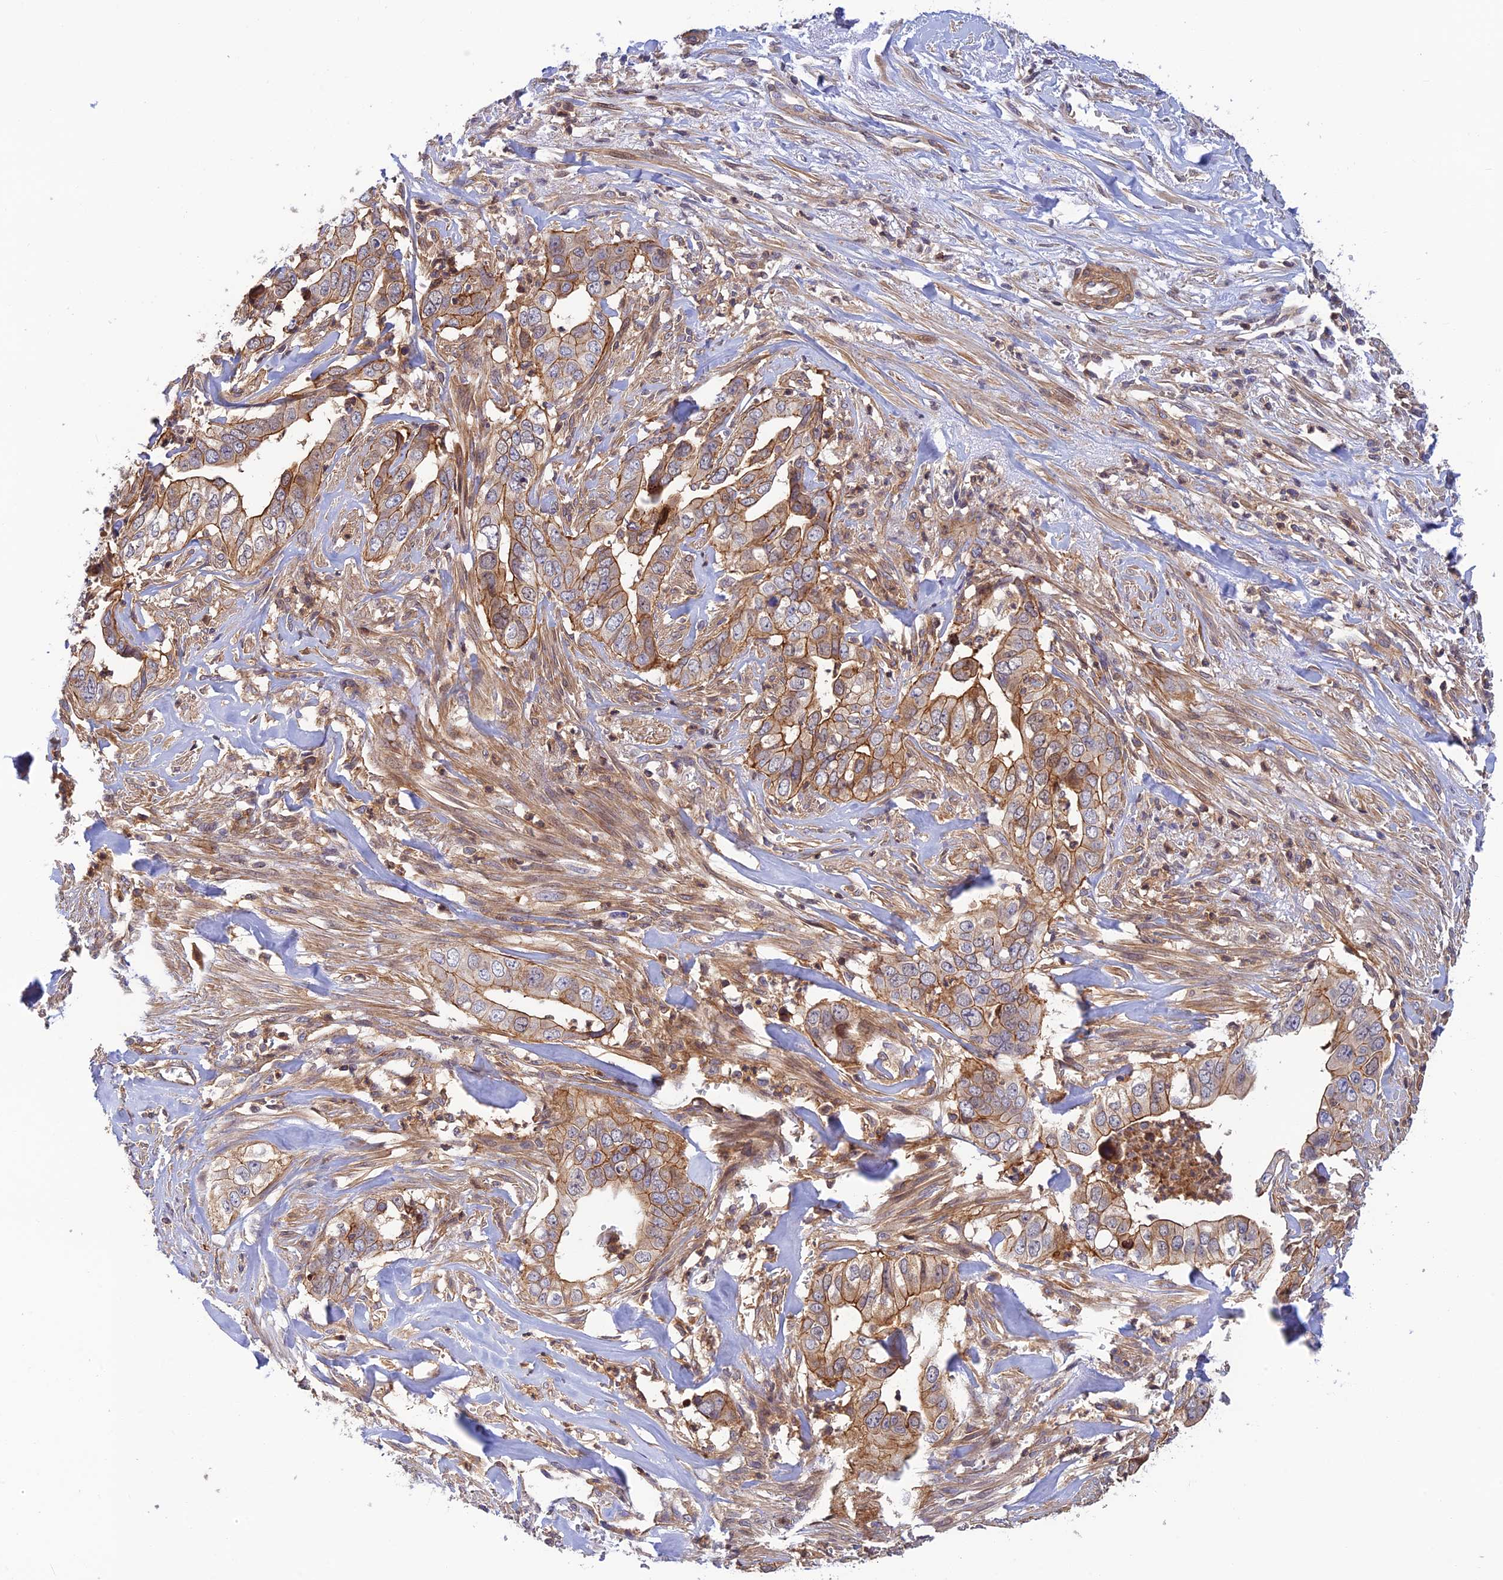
{"staining": {"intensity": "moderate", "quantity": ">75%", "location": "cytoplasmic/membranous"}, "tissue": "liver cancer", "cell_type": "Tumor cells", "image_type": "cancer", "snomed": [{"axis": "morphology", "description": "Cholangiocarcinoma"}, {"axis": "topography", "description": "Liver"}], "caption": "Liver cancer (cholangiocarcinoma) was stained to show a protein in brown. There is medium levels of moderate cytoplasmic/membranous staining in about >75% of tumor cells.", "gene": "PPP1R12C", "patient": {"sex": "female", "age": 79}}